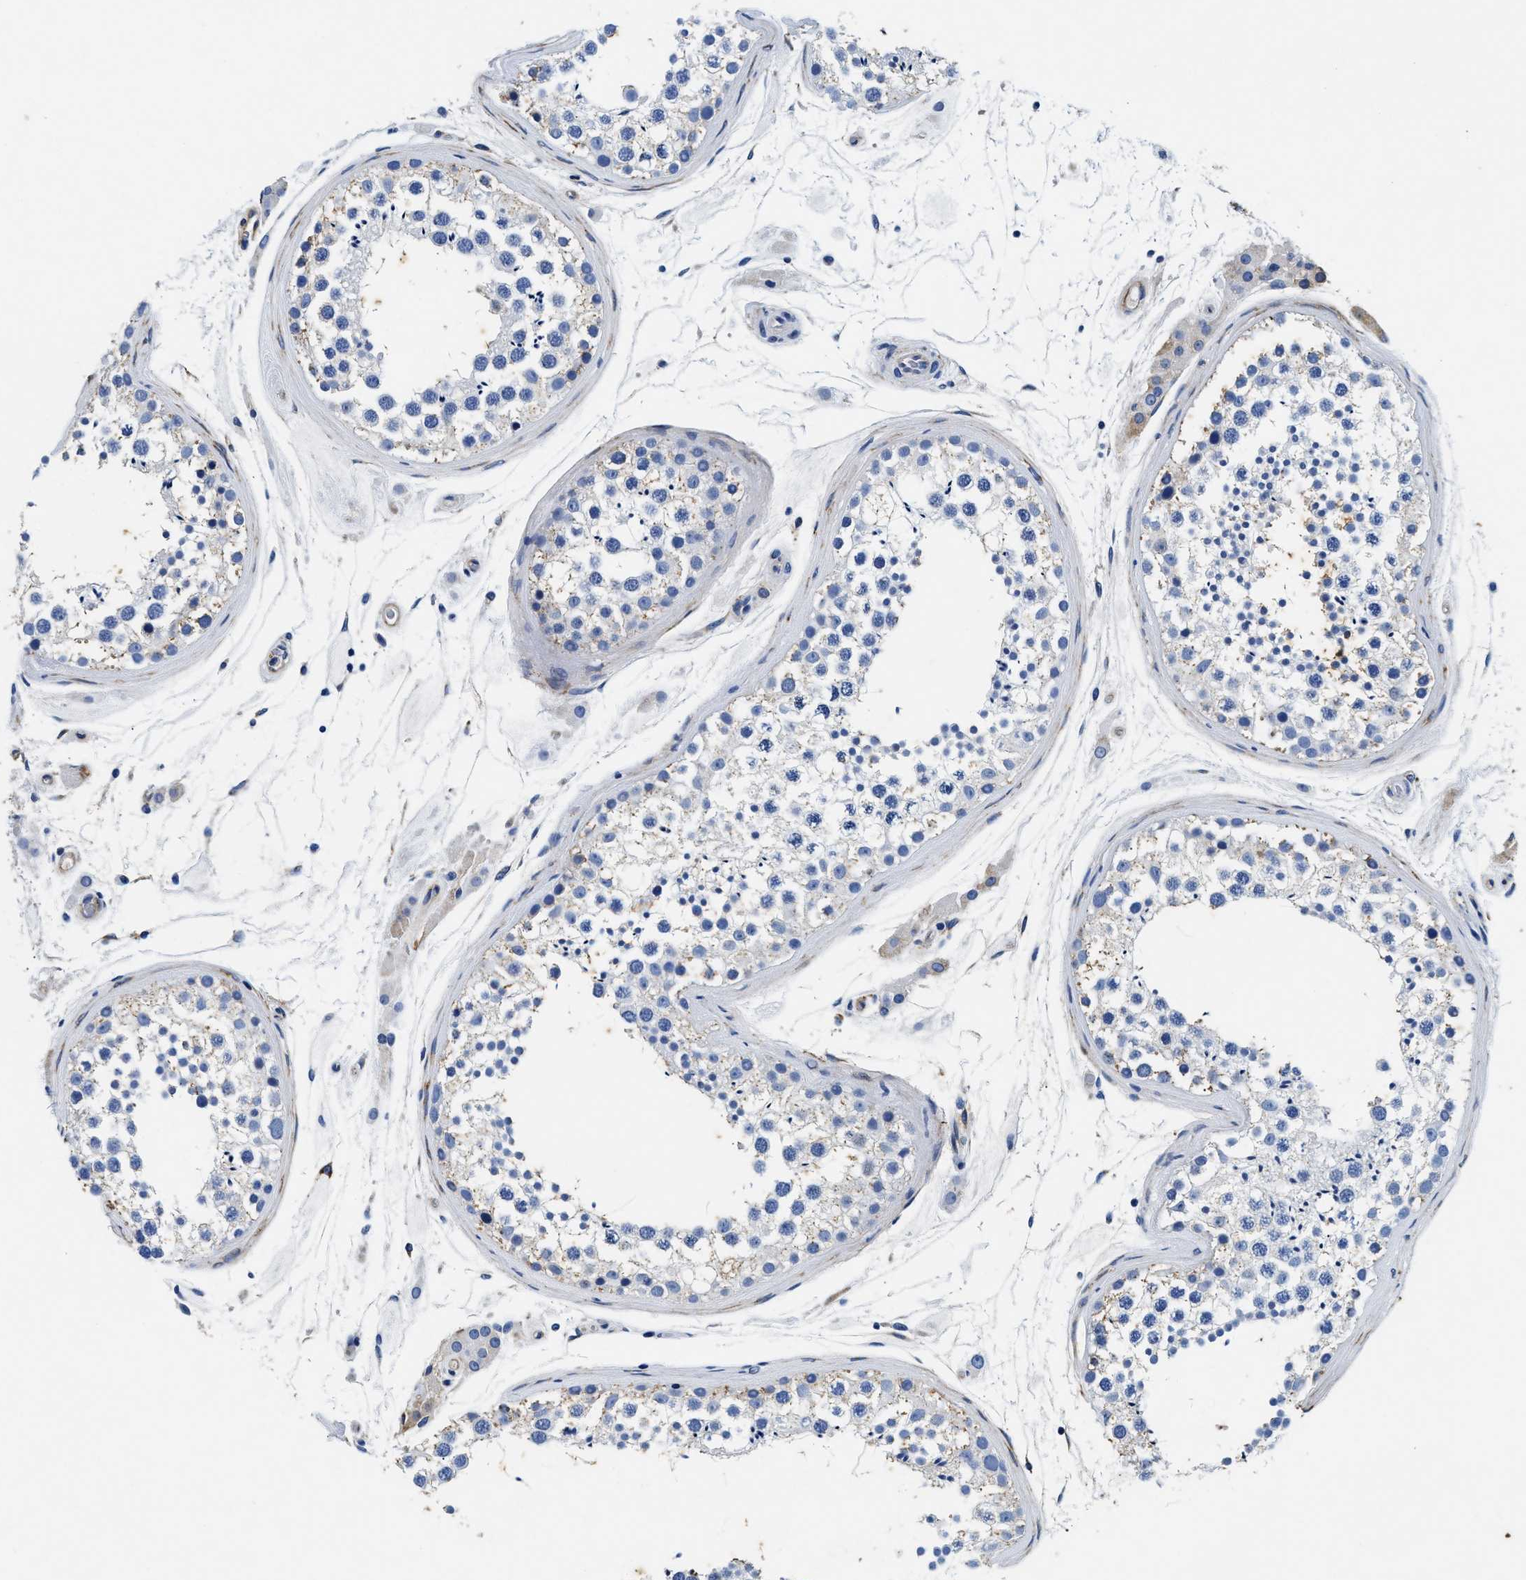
{"staining": {"intensity": "weak", "quantity": "25%-75%", "location": "cytoplasmic/membranous"}, "tissue": "testis", "cell_type": "Cells in seminiferous ducts", "image_type": "normal", "snomed": [{"axis": "morphology", "description": "Normal tissue, NOS"}, {"axis": "topography", "description": "Testis"}], "caption": "DAB (3,3'-diaminobenzidine) immunohistochemical staining of benign testis shows weak cytoplasmic/membranous protein positivity in about 25%-75% of cells in seminiferous ducts.", "gene": "LAMA3", "patient": {"sex": "male", "age": 46}}